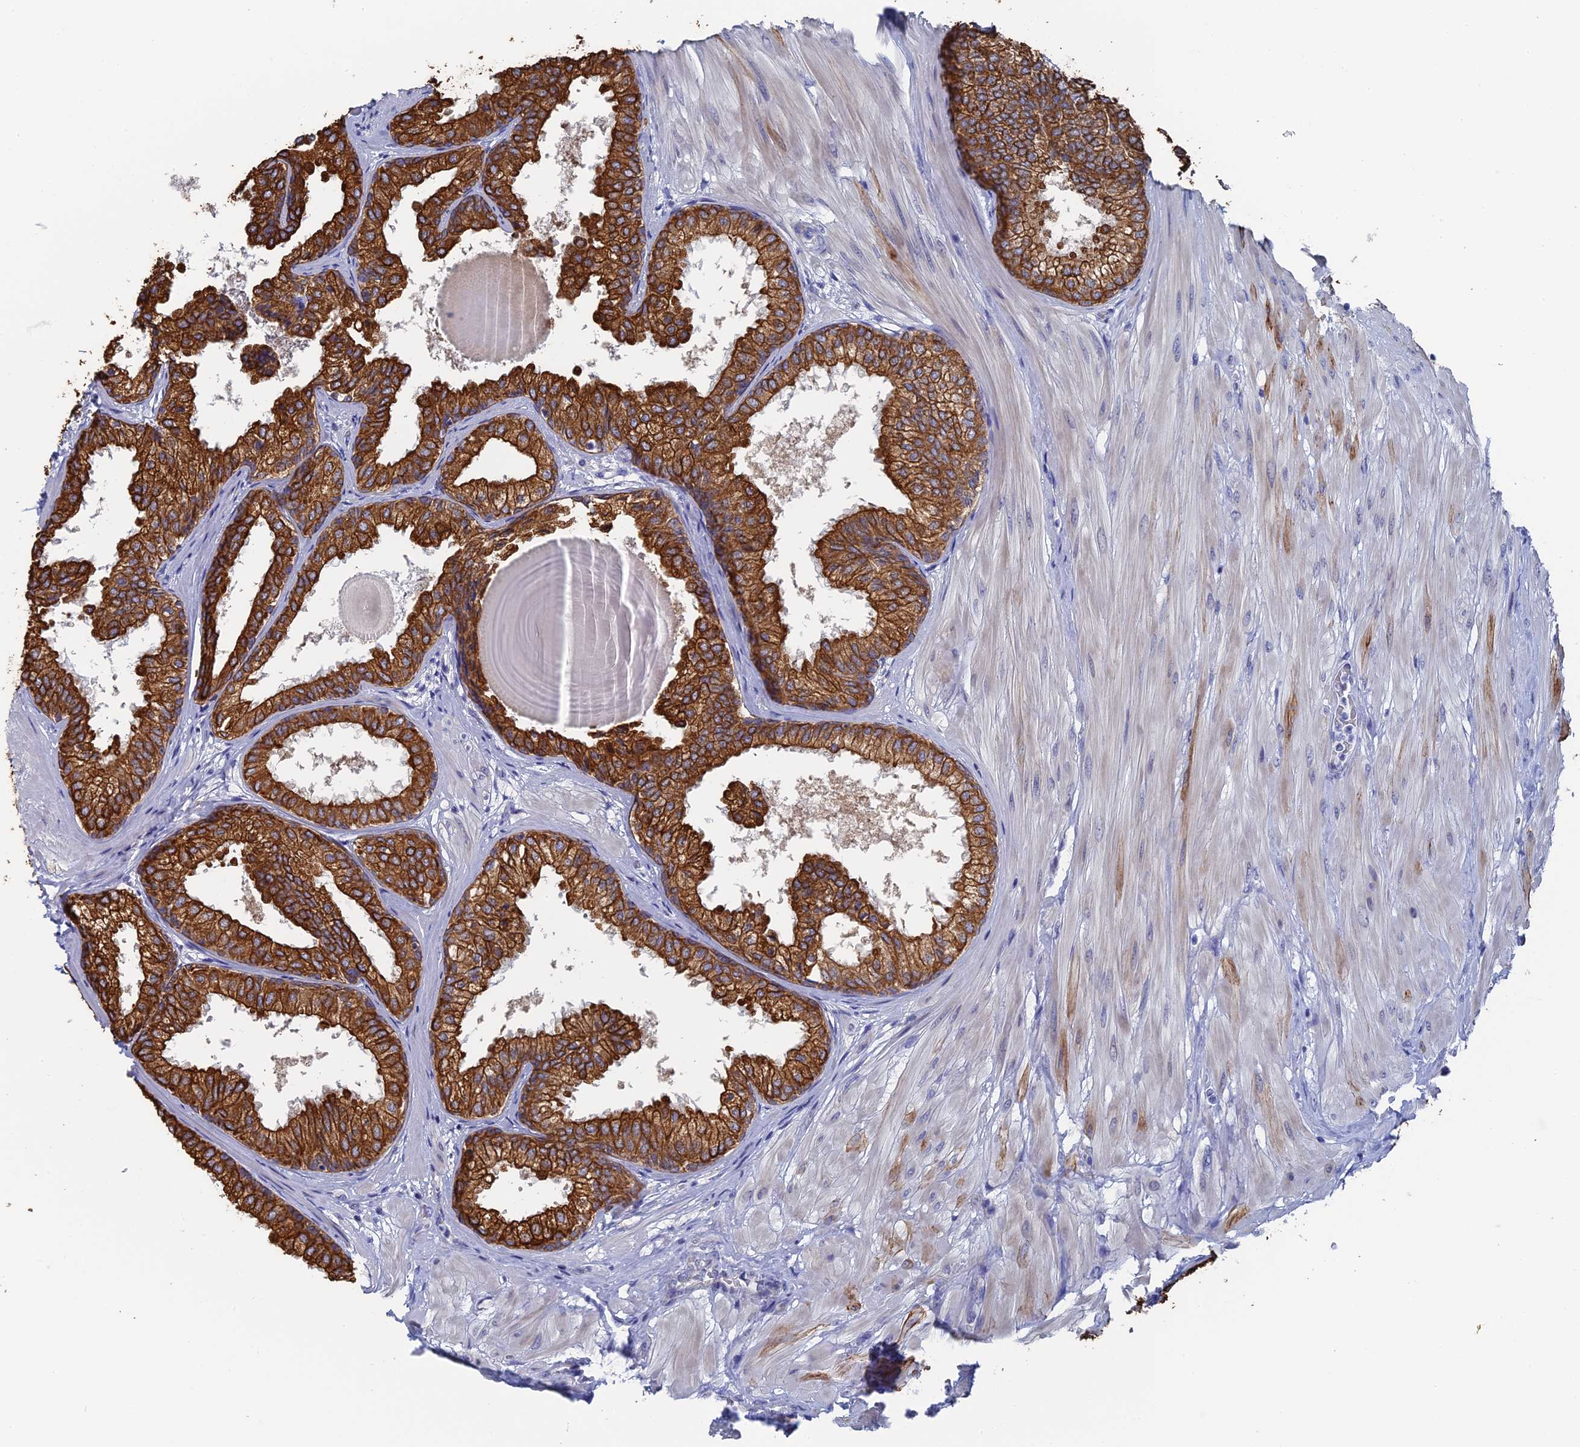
{"staining": {"intensity": "strong", "quantity": ">75%", "location": "cytoplasmic/membranous"}, "tissue": "prostate", "cell_type": "Glandular cells", "image_type": "normal", "snomed": [{"axis": "morphology", "description": "Normal tissue, NOS"}, {"axis": "topography", "description": "Prostate"}], "caption": "This micrograph displays unremarkable prostate stained with IHC to label a protein in brown. The cytoplasmic/membranous of glandular cells show strong positivity for the protein. Nuclei are counter-stained blue.", "gene": "SRFBP1", "patient": {"sex": "male", "age": 48}}